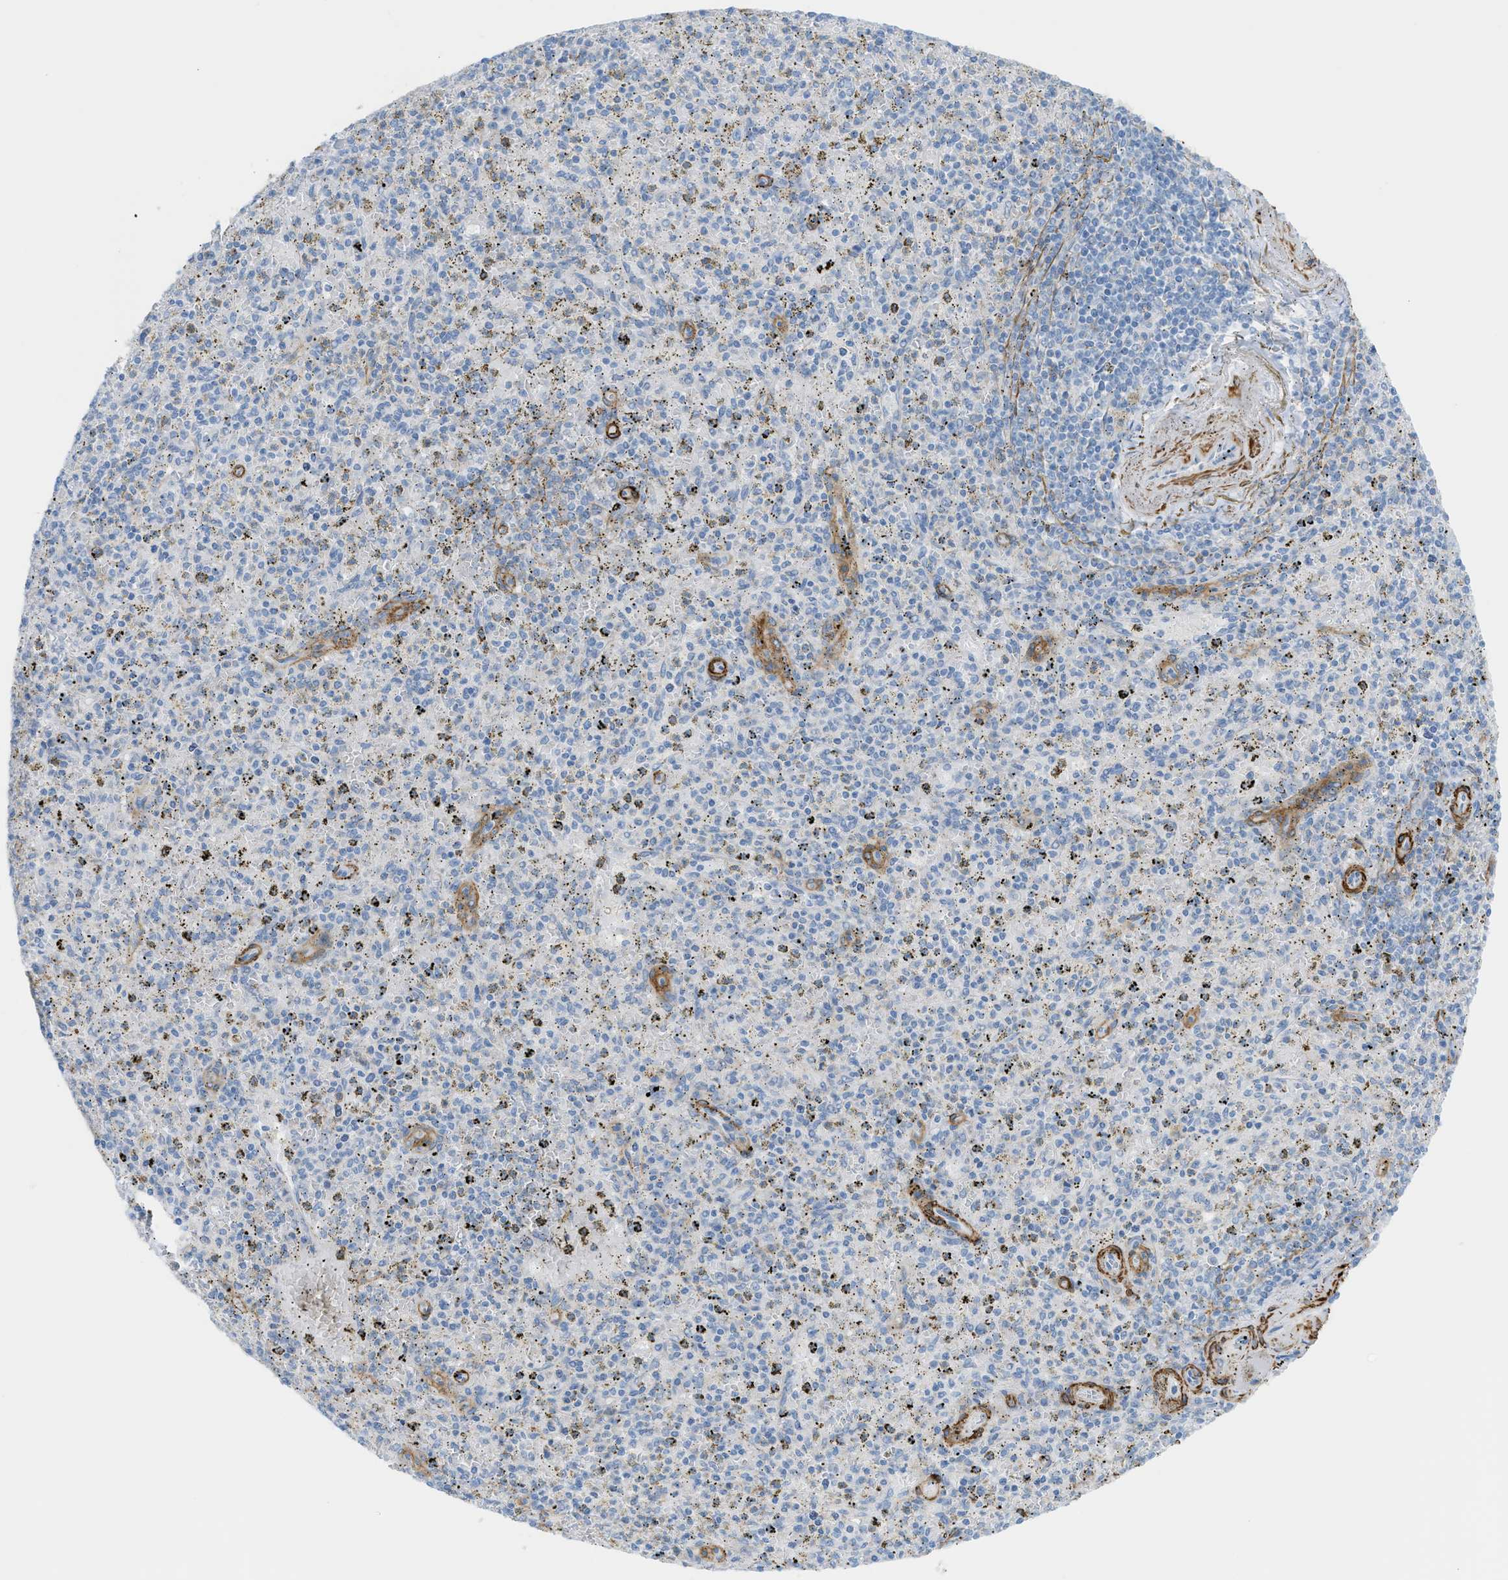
{"staining": {"intensity": "negative", "quantity": "none", "location": "none"}, "tissue": "spleen", "cell_type": "Cells in red pulp", "image_type": "normal", "snomed": [{"axis": "morphology", "description": "Normal tissue, NOS"}, {"axis": "topography", "description": "Spleen"}], "caption": "The immunohistochemistry histopathology image has no significant expression in cells in red pulp of spleen. The staining is performed using DAB brown chromogen with nuclei counter-stained in using hematoxylin.", "gene": "MYH11", "patient": {"sex": "male", "age": 72}}